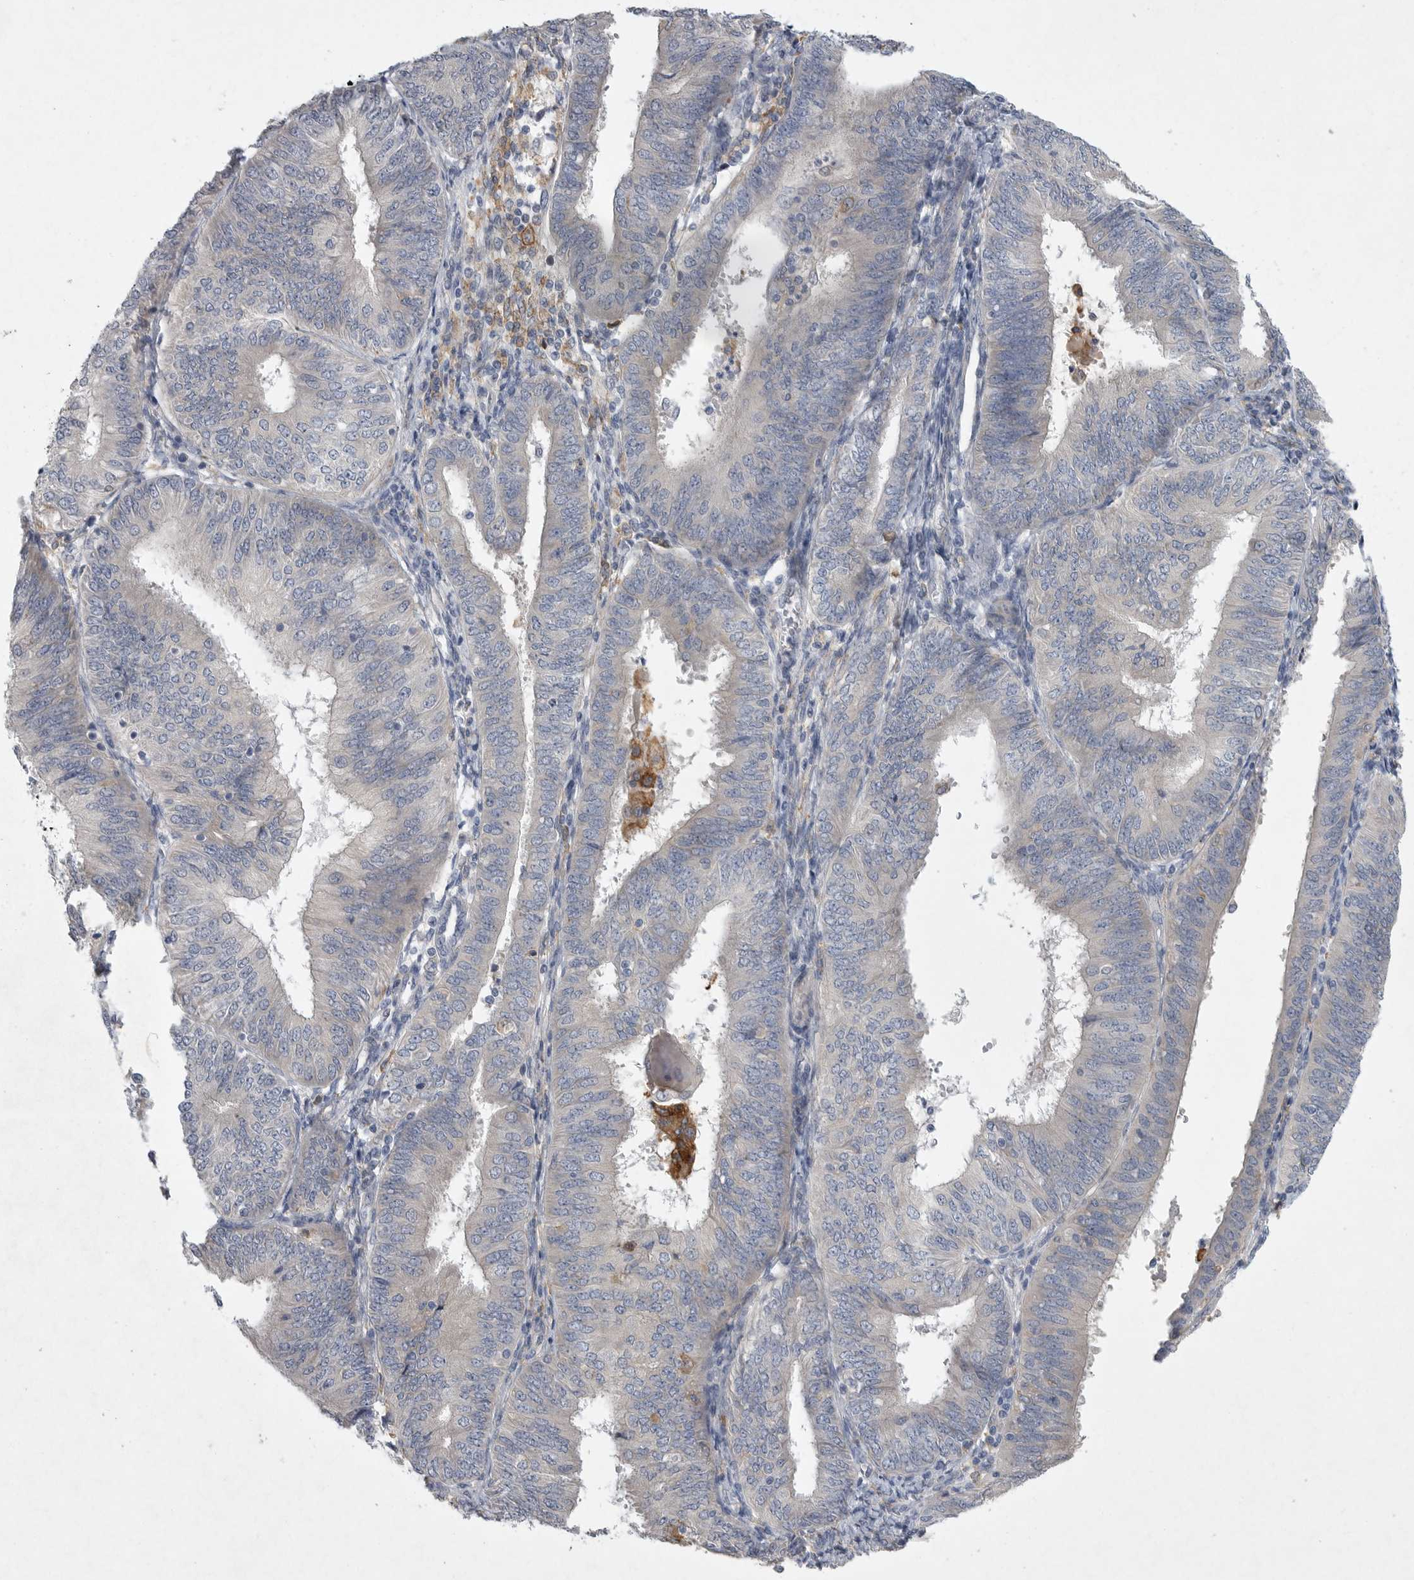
{"staining": {"intensity": "negative", "quantity": "none", "location": "none"}, "tissue": "endometrial cancer", "cell_type": "Tumor cells", "image_type": "cancer", "snomed": [{"axis": "morphology", "description": "Adenocarcinoma, NOS"}, {"axis": "topography", "description": "Endometrium"}], "caption": "High power microscopy micrograph of an immunohistochemistry micrograph of endometrial cancer (adenocarcinoma), revealing no significant positivity in tumor cells.", "gene": "EDEM3", "patient": {"sex": "female", "age": 58}}